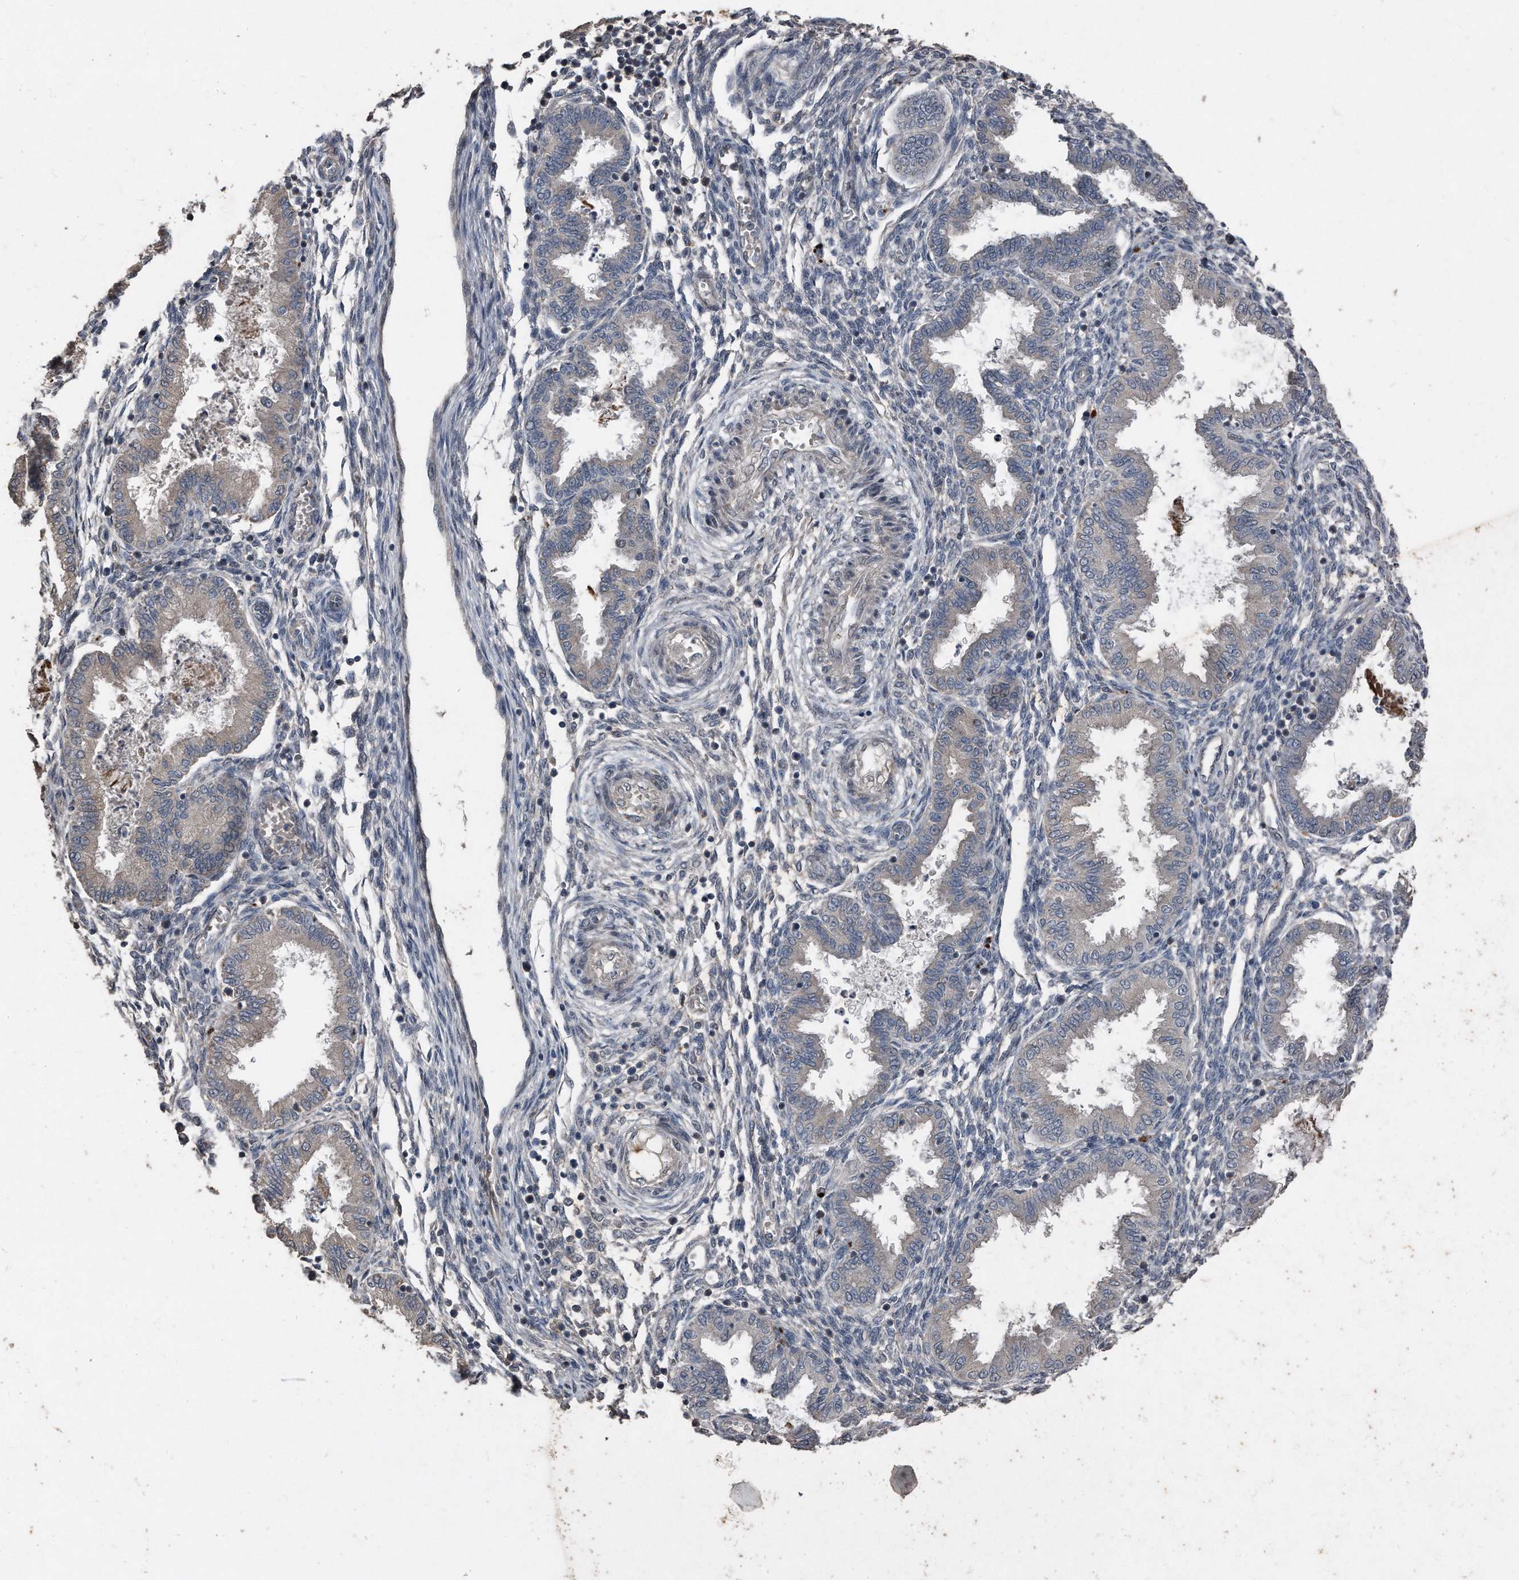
{"staining": {"intensity": "negative", "quantity": "none", "location": "none"}, "tissue": "endometrium", "cell_type": "Cells in endometrial stroma", "image_type": "normal", "snomed": [{"axis": "morphology", "description": "Normal tissue, NOS"}, {"axis": "topography", "description": "Endometrium"}], "caption": "An image of endometrium stained for a protein exhibits no brown staining in cells in endometrial stroma.", "gene": "ANKRD10", "patient": {"sex": "female", "age": 33}}